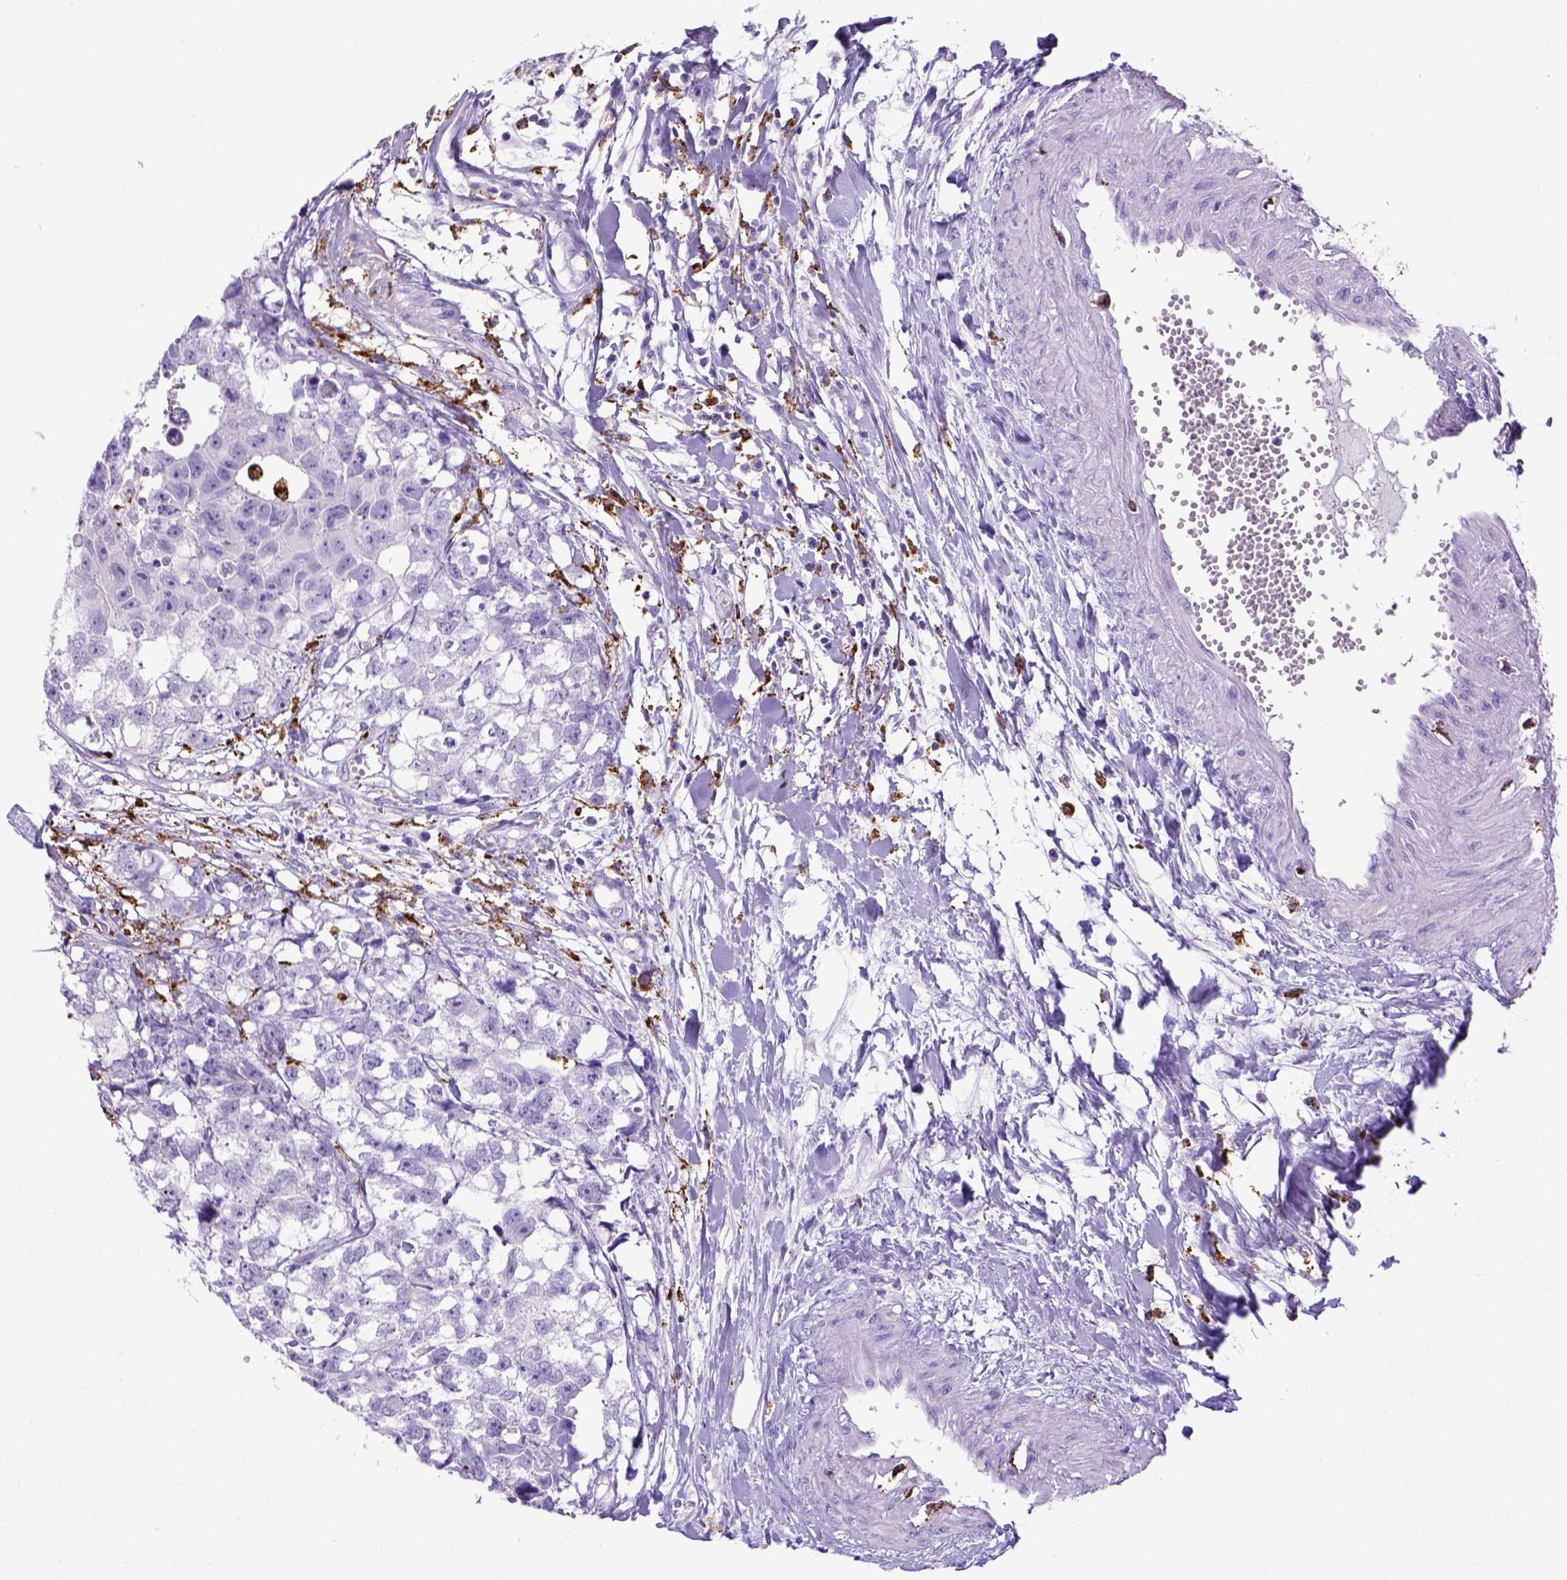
{"staining": {"intensity": "negative", "quantity": "none", "location": "none"}, "tissue": "testis cancer", "cell_type": "Tumor cells", "image_type": "cancer", "snomed": [{"axis": "morphology", "description": "Carcinoma, Embryonal, NOS"}, {"axis": "morphology", "description": "Teratoma, malignant, NOS"}, {"axis": "topography", "description": "Testis"}], "caption": "This is a photomicrograph of IHC staining of testis cancer (embryonal carcinoma), which shows no positivity in tumor cells.", "gene": "CD68", "patient": {"sex": "male", "age": 44}}